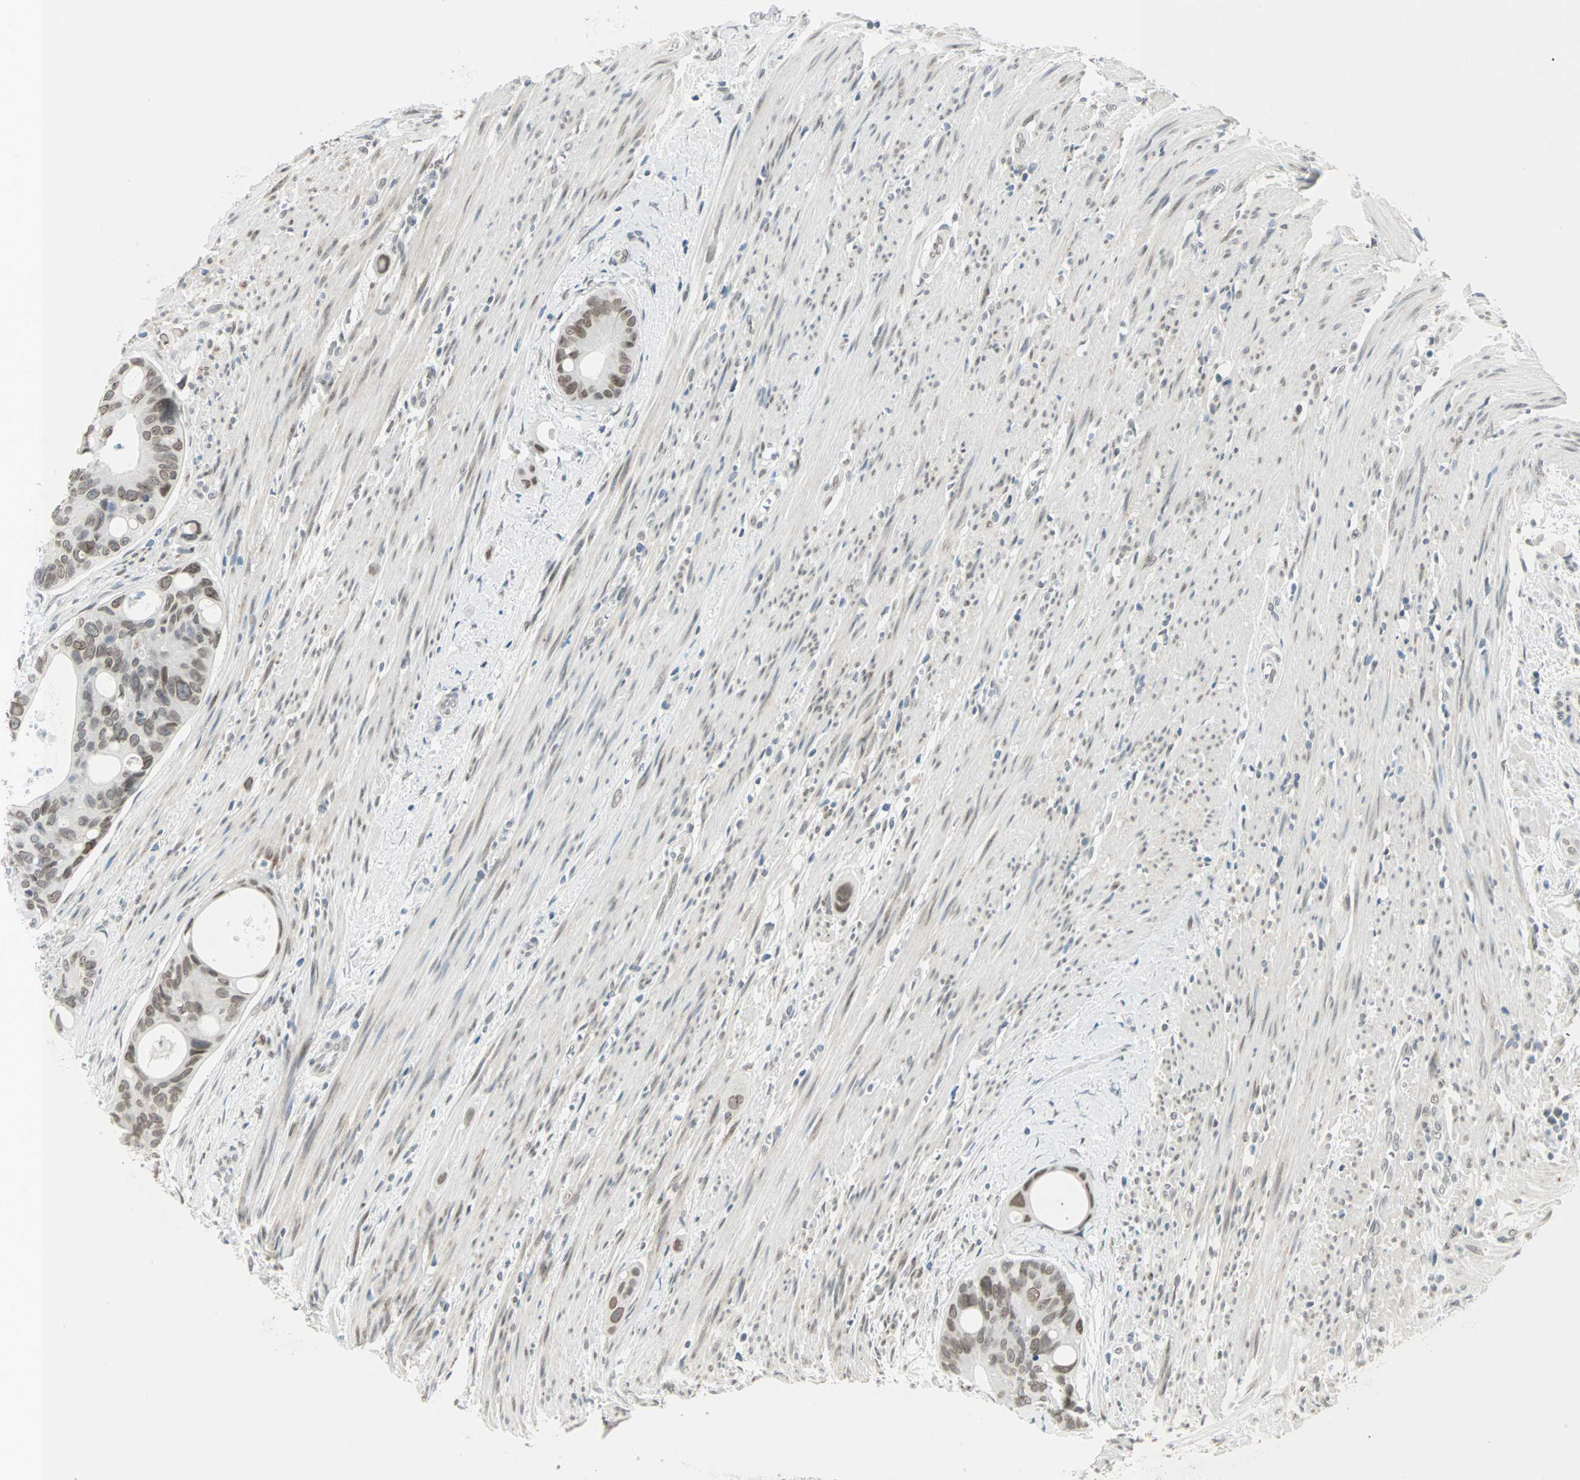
{"staining": {"intensity": "weak", "quantity": "25%-75%", "location": "cytoplasmic/membranous,nuclear"}, "tissue": "colorectal cancer", "cell_type": "Tumor cells", "image_type": "cancer", "snomed": [{"axis": "morphology", "description": "Adenocarcinoma, NOS"}, {"axis": "topography", "description": "Colon"}], "caption": "A low amount of weak cytoplasmic/membranous and nuclear staining is present in approximately 25%-75% of tumor cells in colorectal adenocarcinoma tissue.", "gene": "BCAN", "patient": {"sex": "female", "age": 57}}